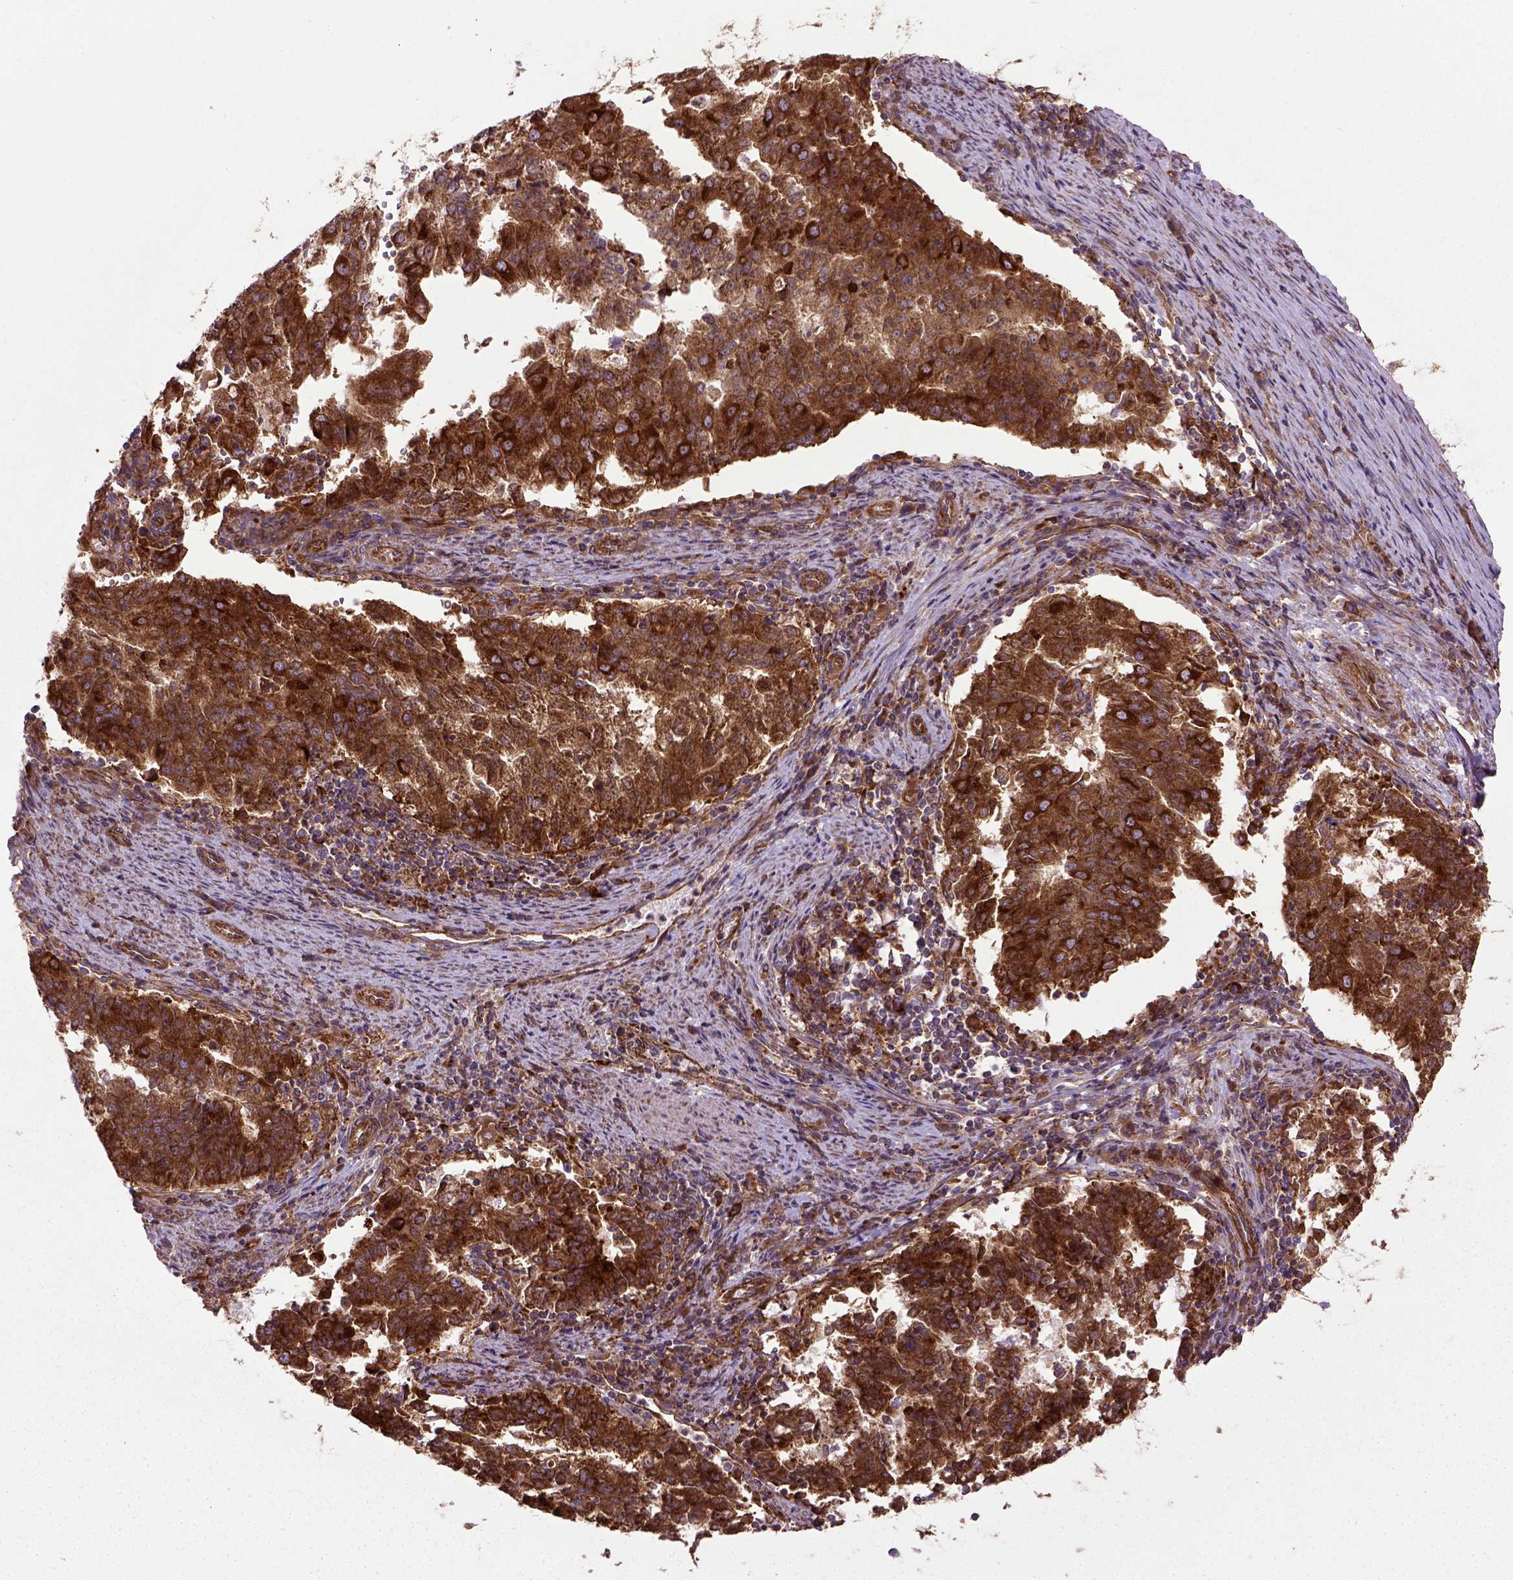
{"staining": {"intensity": "strong", "quantity": ">75%", "location": "cytoplasmic/membranous"}, "tissue": "endometrial cancer", "cell_type": "Tumor cells", "image_type": "cancer", "snomed": [{"axis": "morphology", "description": "Adenocarcinoma, NOS"}, {"axis": "topography", "description": "Endometrium"}], "caption": "An immunohistochemistry (IHC) photomicrograph of tumor tissue is shown. Protein staining in brown shows strong cytoplasmic/membranous positivity in endometrial adenocarcinoma within tumor cells. The staining was performed using DAB, with brown indicating positive protein expression. Nuclei are stained blue with hematoxylin.", "gene": "CAPRIN1", "patient": {"sex": "female", "age": 82}}